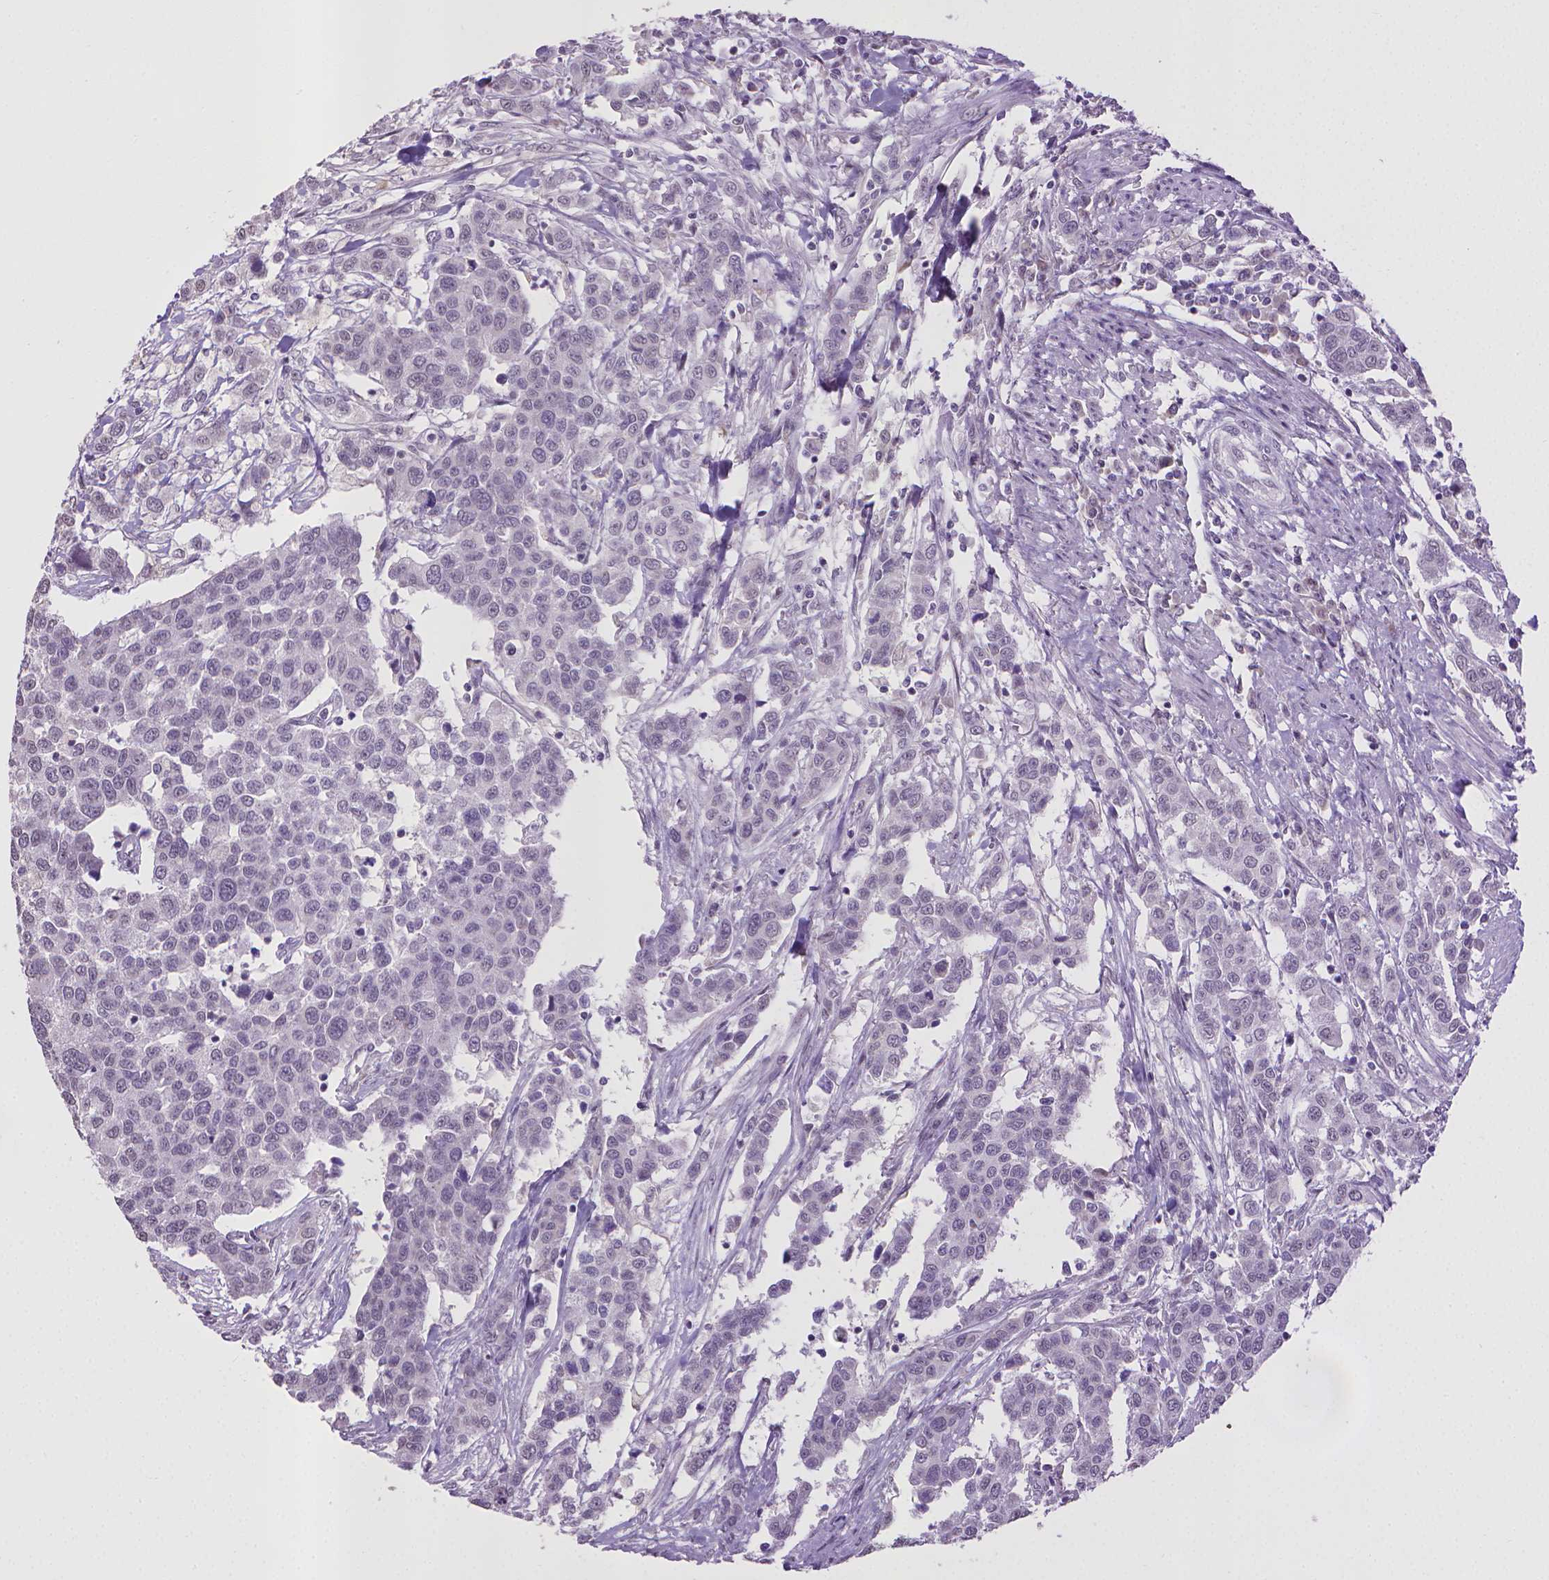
{"staining": {"intensity": "negative", "quantity": "none", "location": "none"}, "tissue": "urothelial cancer", "cell_type": "Tumor cells", "image_type": "cancer", "snomed": [{"axis": "morphology", "description": "Urothelial carcinoma, High grade"}, {"axis": "topography", "description": "Urinary bladder"}], "caption": "Immunohistochemistry micrograph of urothelial cancer stained for a protein (brown), which demonstrates no staining in tumor cells.", "gene": "KMO", "patient": {"sex": "female", "age": 58}}